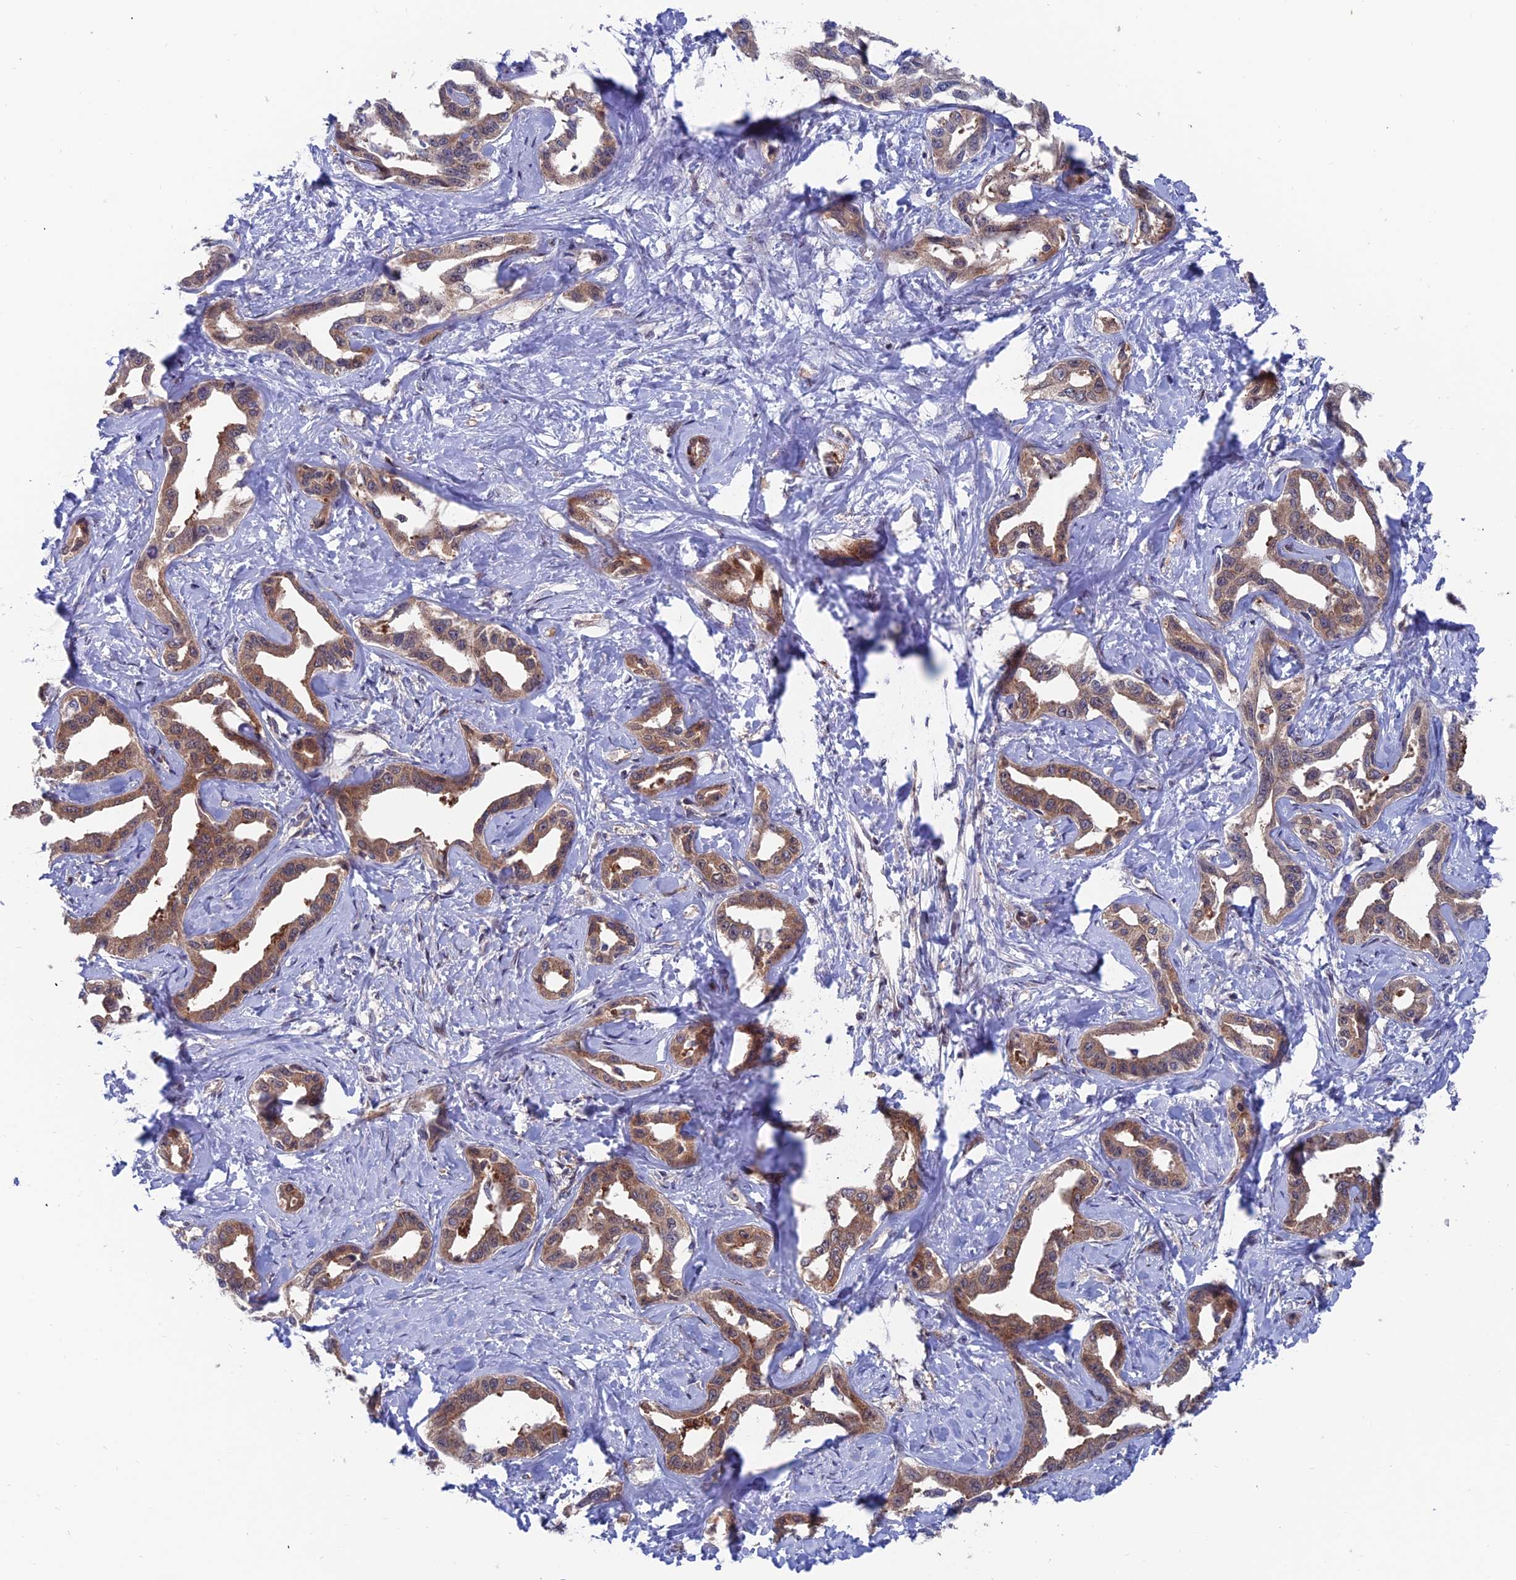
{"staining": {"intensity": "moderate", "quantity": ">75%", "location": "cytoplasmic/membranous,nuclear"}, "tissue": "liver cancer", "cell_type": "Tumor cells", "image_type": "cancer", "snomed": [{"axis": "morphology", "description": "Cholangiocarcinoma"}, {"axis": "topography", "description": "Liver"}], "caption": "High-power microscopy captured an immunohistochemistry photomicrograph of cholangiocarcinoma (liver), revealing moderate cytoplasmic/membranous and nuclear expression in about >75% of tumor cells. The protein of interest is shown in brown color, while the nuclei are stained blue.", "gene": "IGBP1", "patient": {"sex": "male", "age": 59}}